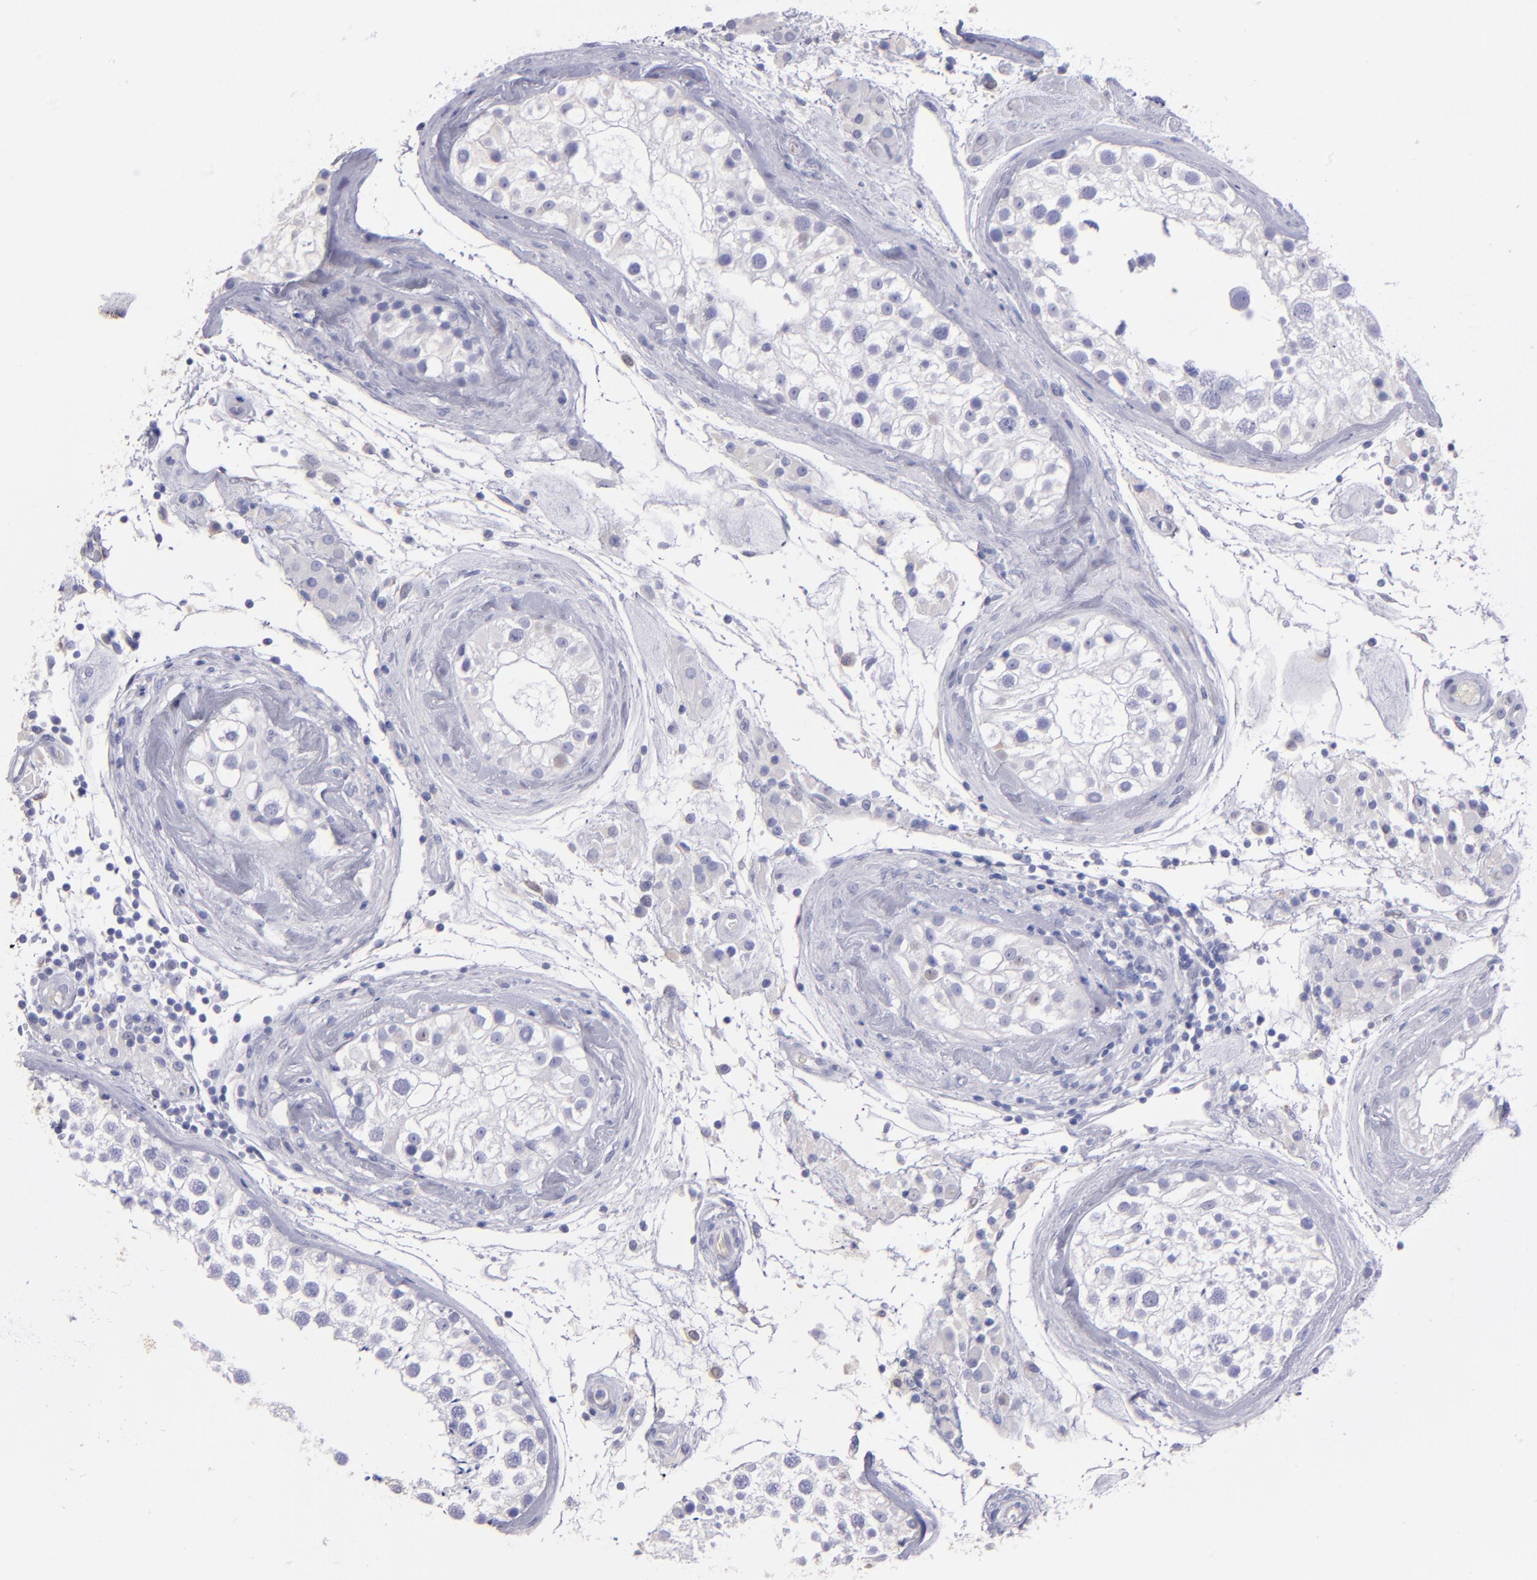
{"staining": {"intensity": "negative", "quantity": "none", "location": "none"}, "tissue": "testis", "cell_type": "Cells in seminiferous ducts", "image_type": "normal", "snomed": [{"axis": "morphology", "description": "Normal tissue, NOS"}, {"axis": "topography", "description": "Testis"}], "caption": "IHC of normal human testis exhibits no staining in cells in seminiferous ducts. (Brightfield microscopy of DAB (3,3'-diaminobenzidine) immunohistochemistry (IHC) at high magnification).", "gene": "TG", "patient": {"sex": "male", "age": 46}}